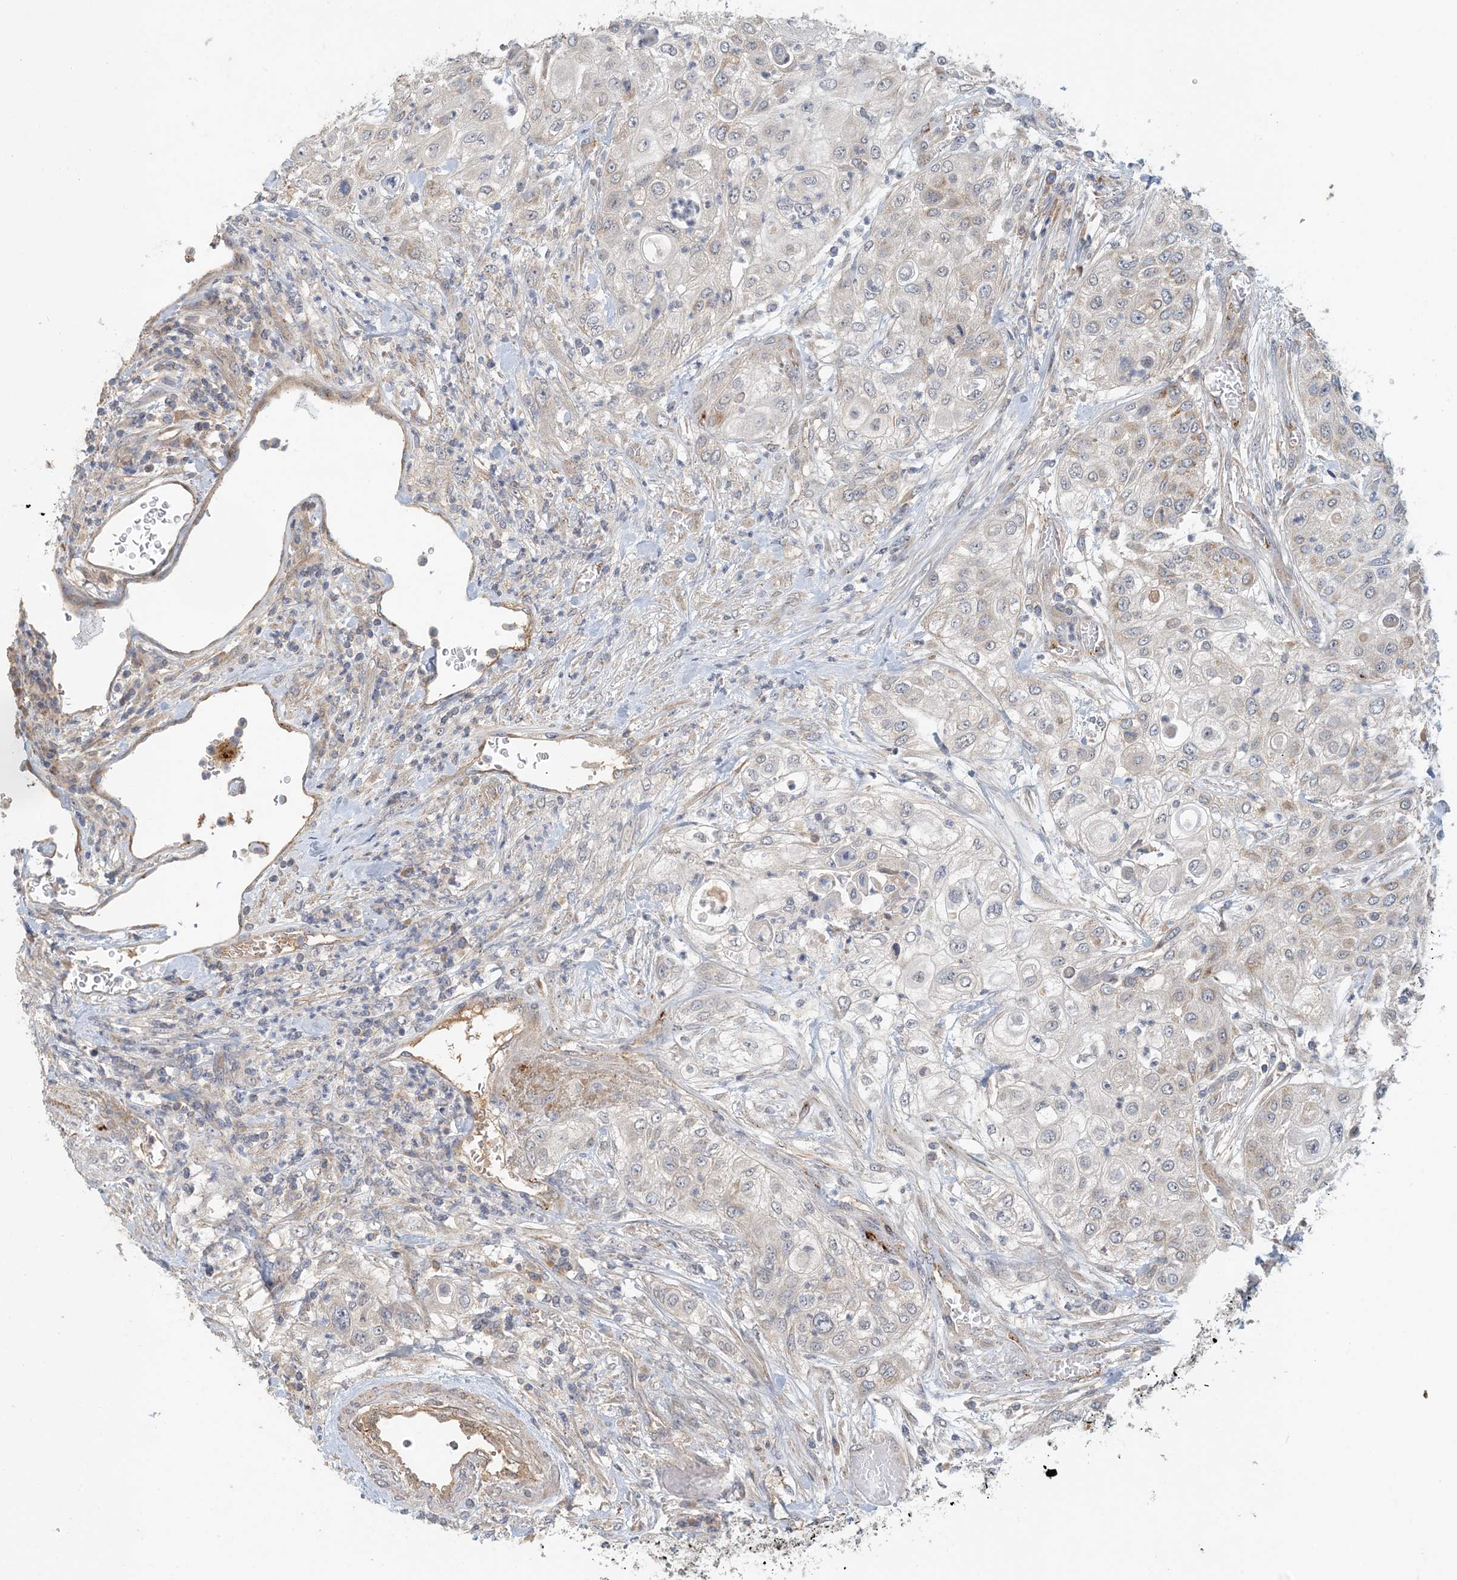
{"staining": {"intensity": "moderate", "quantity": "<25%", "location": "cytoplasmic/membranous"}, "tissue": "urothelial cancer", "cell_type": "Tumor cells", "image_type": "cancer", "snomed": [{"axis": "morphology", "description": "Urothelial carcinoma, High grade"}, {"axis": "topography", "description": "Urinary bladder"}], "caption": "Tumor cells reveal low levels of moderate cytoplasmic/membranous staining in approximately <25% of cells in human urothelial carcinoma (high-grade). Ihc stains the protein in brown and the nuclei are stained blue.", "gene": "ZBTB3", "patient": {"sex": "female", "age": 79}}